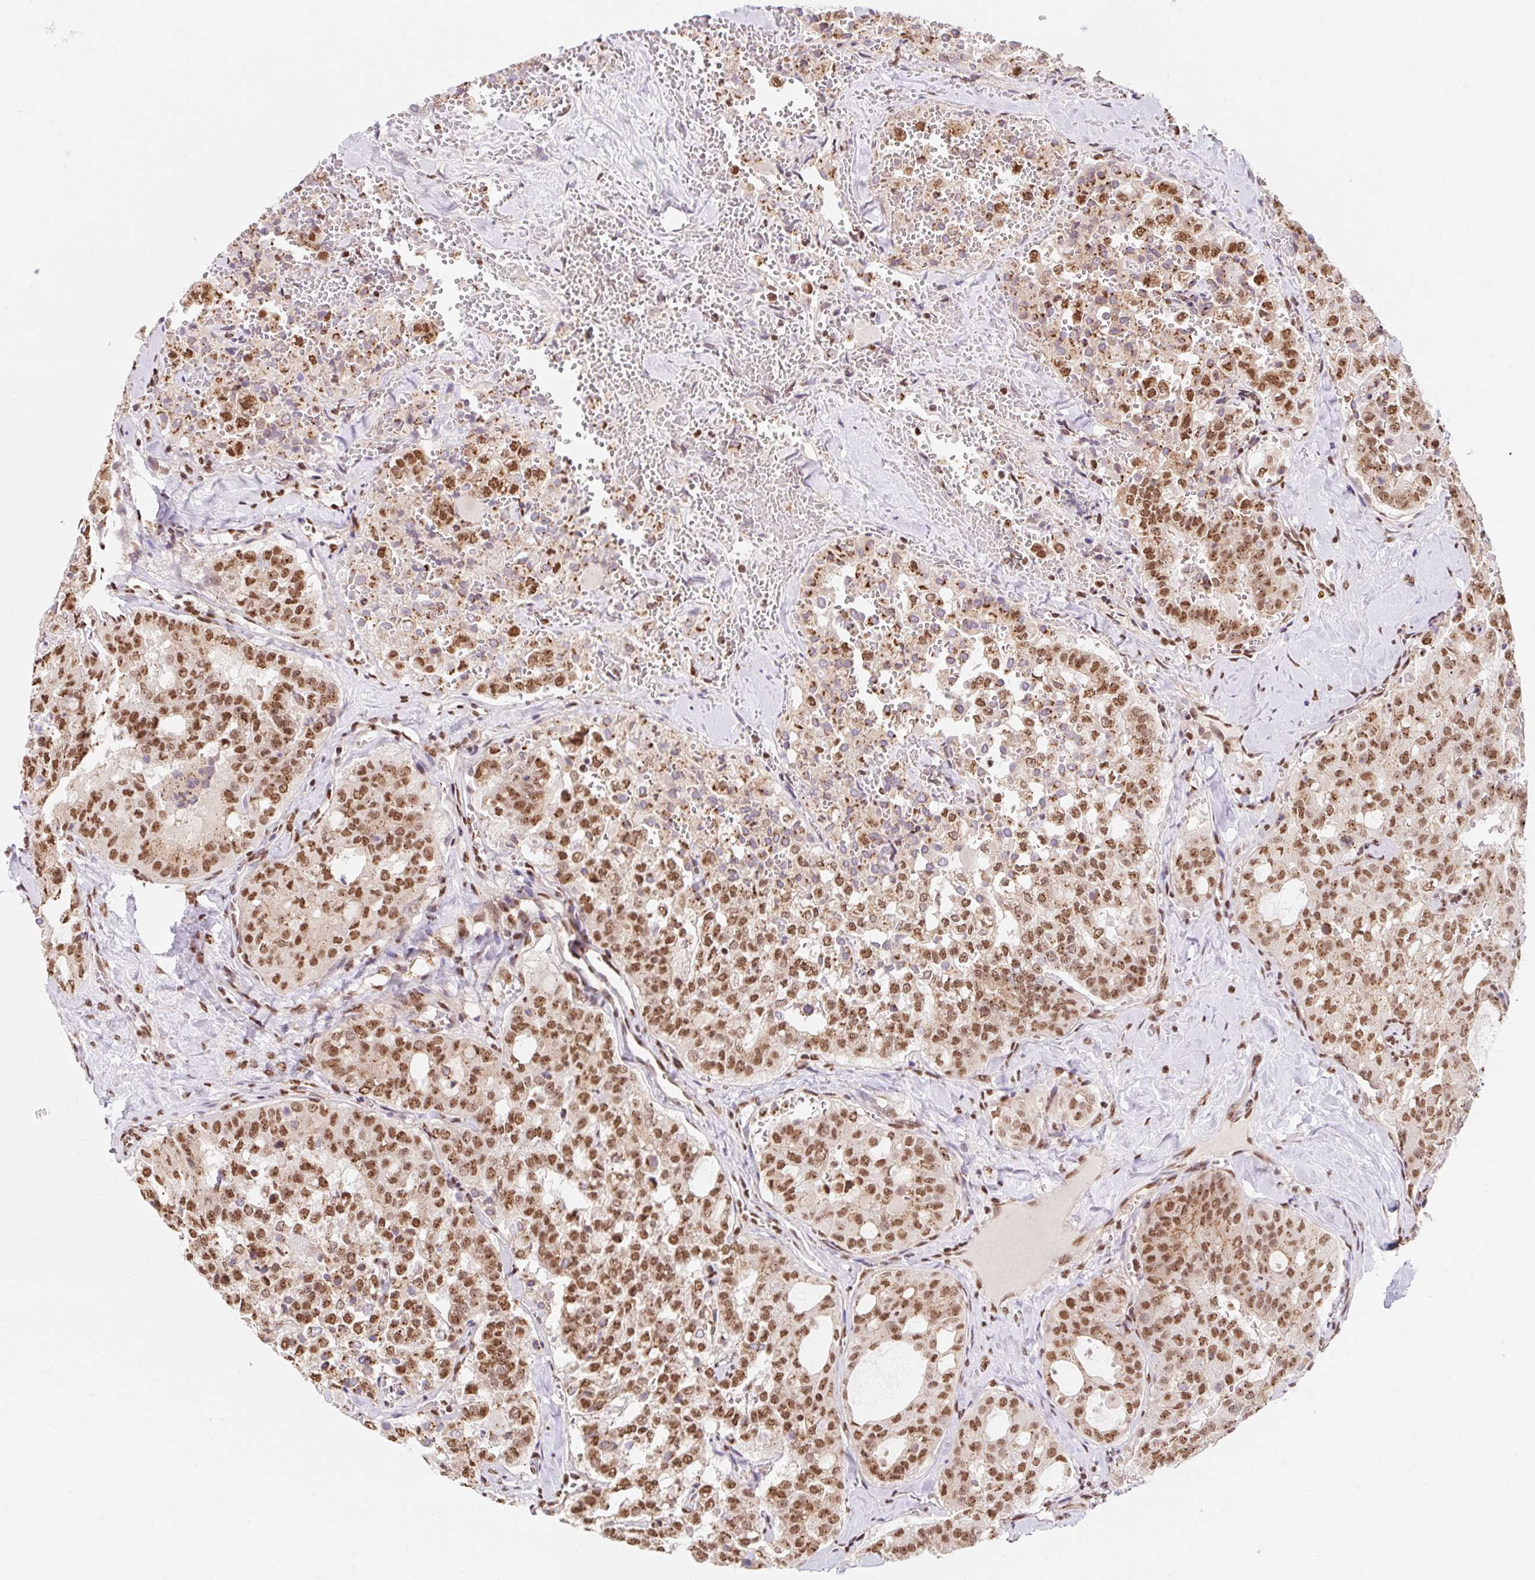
{"staining": {"intensity": "moderate", "quantity": ">75%", "location": "nuclear"}, "tissue": "thyroid cancer", "cell_type": "Tumor cells", "image_type": "cancer", "snomed": [{"axis": "morphology", "description": "Follicular adenoma carcinoma, NOS"}, {"axis": "topography", "description": "Thyroid gland"}], "caption": "This micrograph shows immunohistochemistry (IHC) staining of human thyroid cancer, with medium moderate nuclear positivity in about >75% of tumor cells.", "gene": "BICRA", "patient": {"sex": "male", "age": 75}}